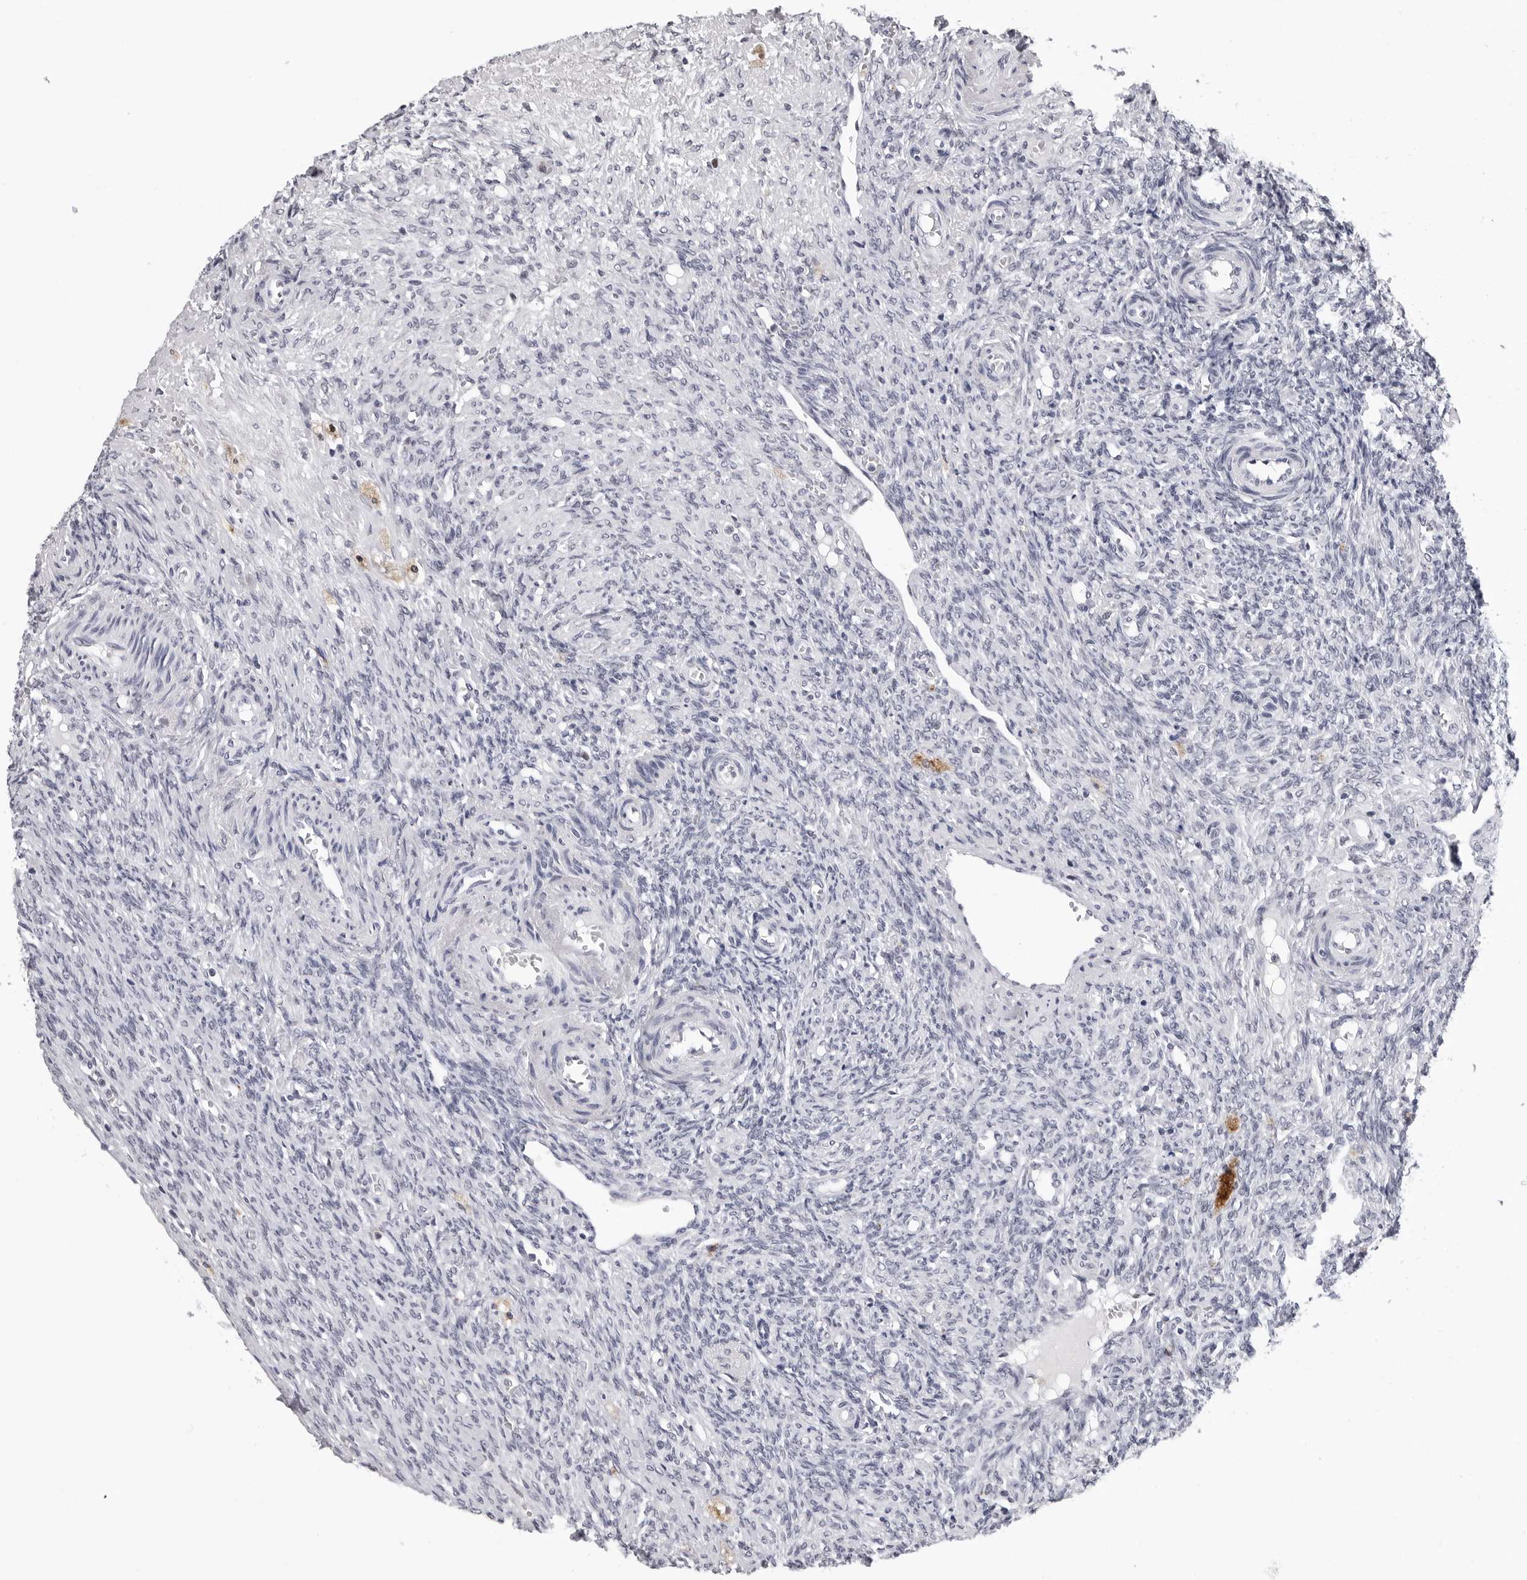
{"staining": {"intensity": "negative", "quantity": "none", "location": "none"}, "tissue": "ovary", "cell_type": "Follicle cells", "image_type": "normal", "snomed": [{"axis": "morphology", "description": "Normal tissue, NOS"}, {"axis": "topography", "description": "Ovary"}], "caption": "An image of ovary stained for a protein reveals no brown staining in follicle cells. (DAB (3,3'-diaminobenzidine) immunohistochemistry visualized using brightfield microscopy, high magnification).", "gene": "SF3B4", "patient": {"sex": "female", "age": 41}}